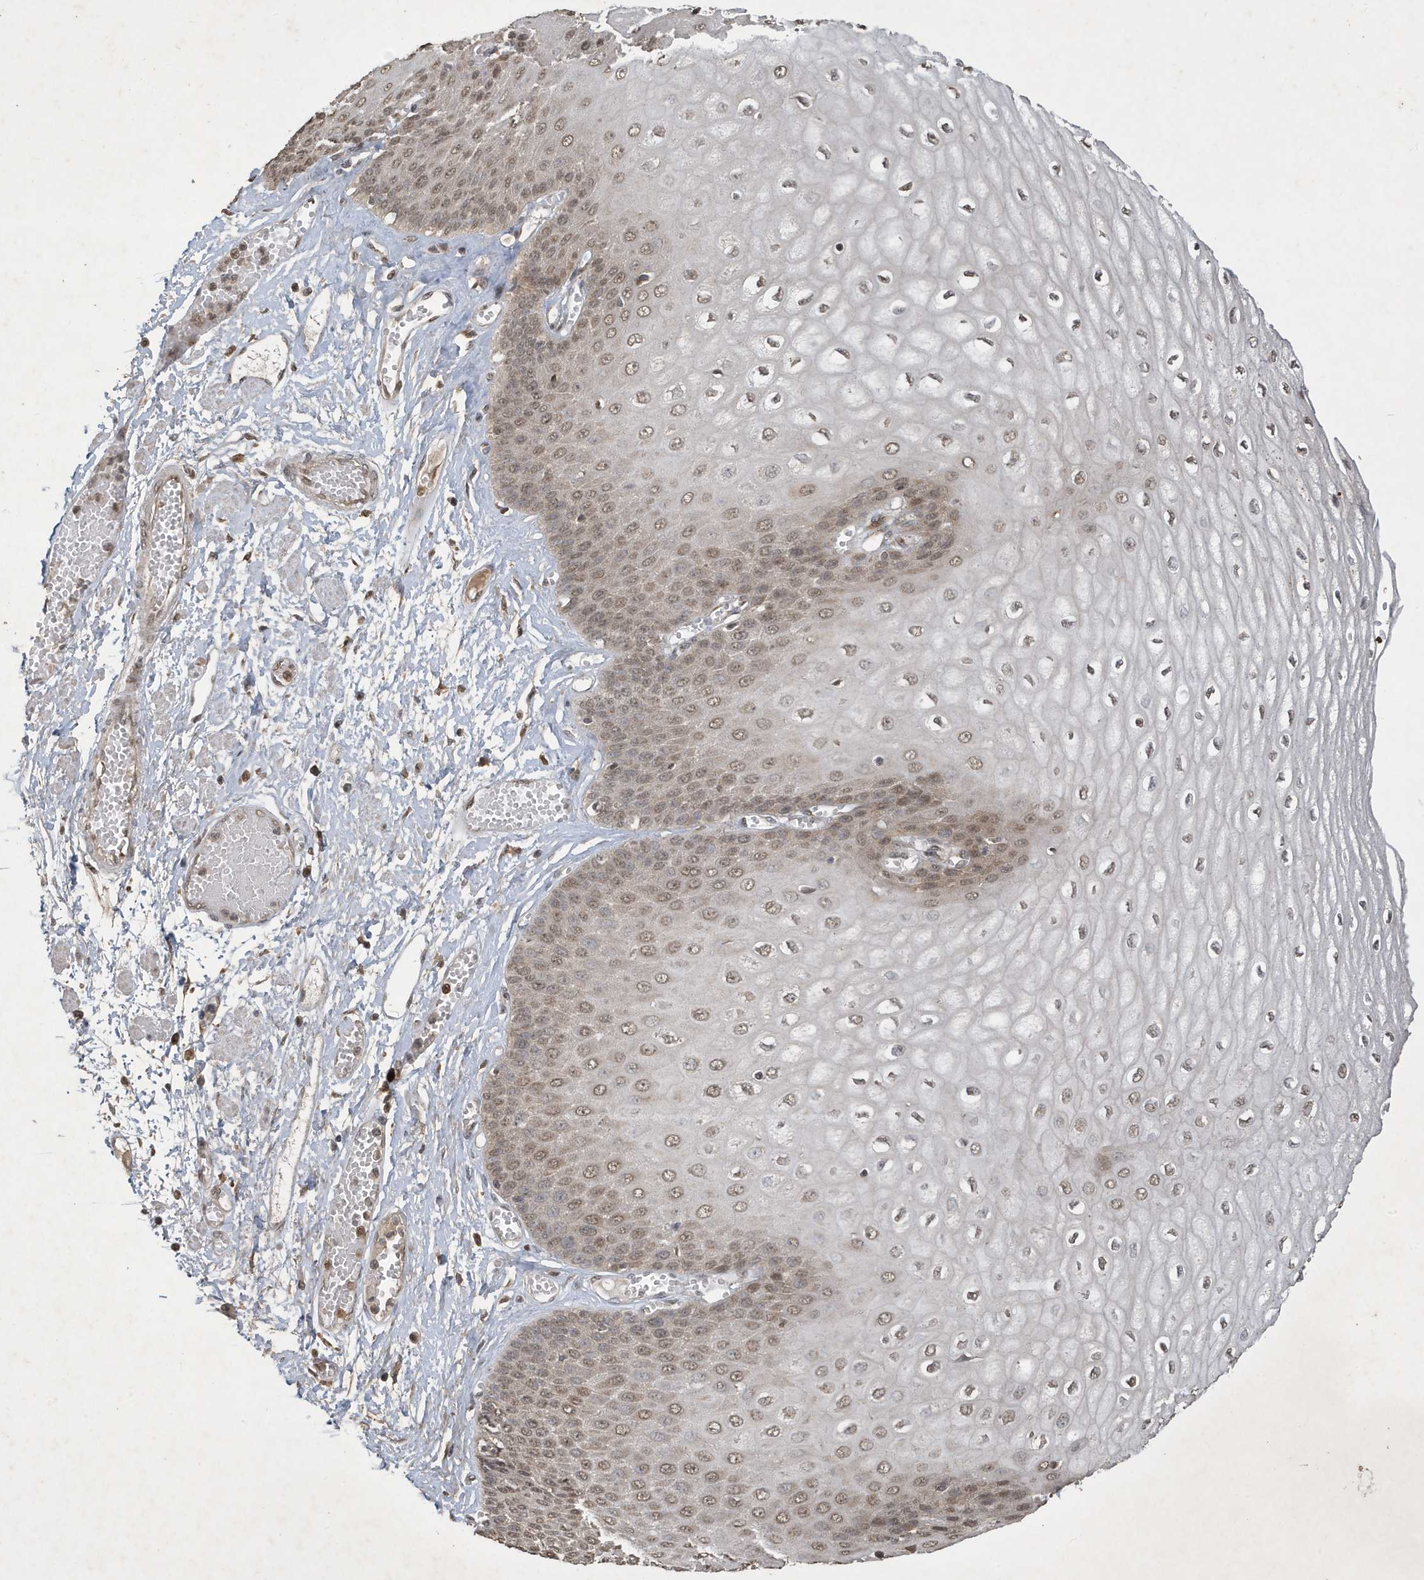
{"staining": {"intensity": "moderate", "quantity": ">75%", "location": "nuclear"}, "tissue": "esophagus", "cell_type": "Squamous epithelial cells", "image_type": "normal", "snomed": [{"axis": "morphology", "description": "Normal tissue, NOS"}, {"axis": "topography", "description": "Esophagus"}], "caption": "Immunohistochemical staining of benign human esophagus demonstrates >75% levels of moderate nuclear protein positivity in about >75% of squamous epithelial cells. (brown staining indicates protein expression, while blue staining denotes nuclei).", "gene": "STX10", "patient": {"sex": "male", "age": 60}}